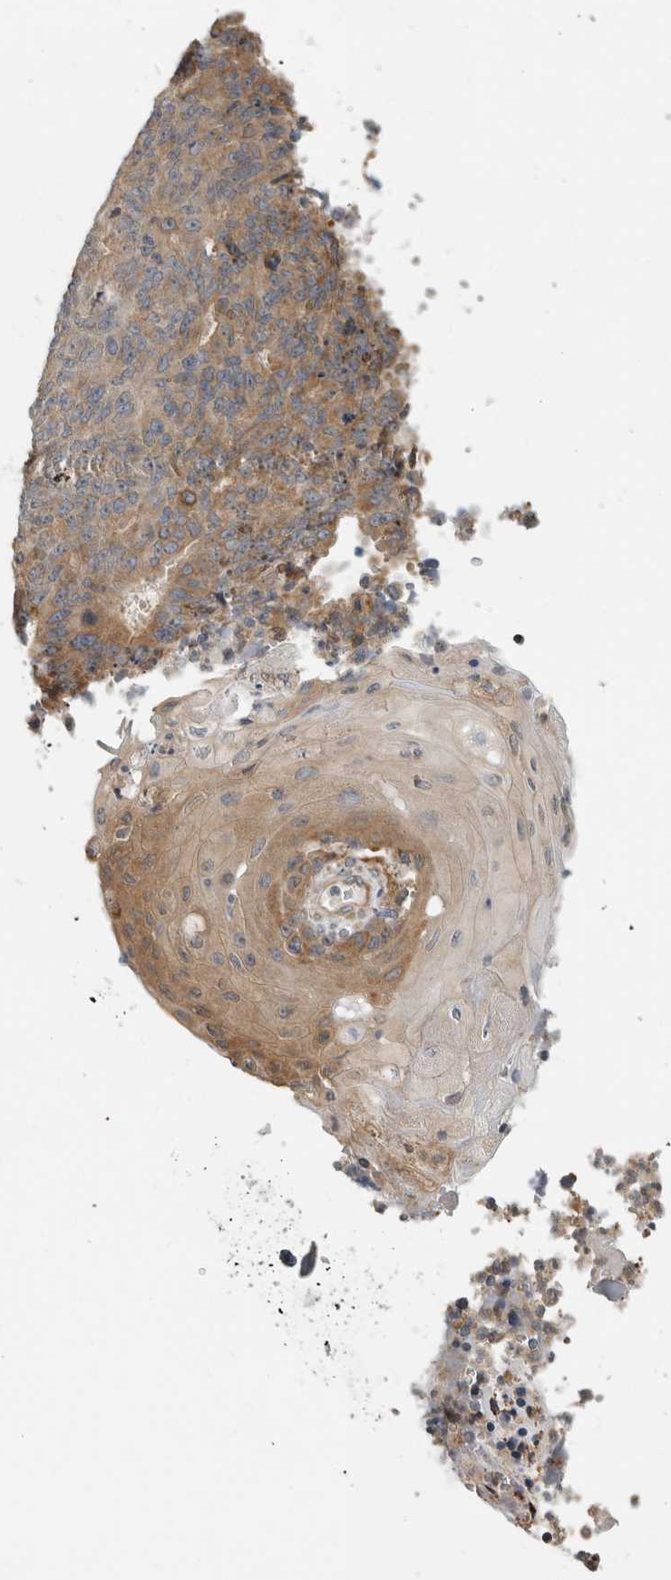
{"staining": {"intensity": "moderate", "quantity": ">75%", "location": "cytoplasmic/membranous"}, "tissue": "endometrial cancer", "cell_type": "Tumor cells", "image_type": "cancer", "snomed": [{"axis": "morphology", "description": "Adenocarcinoma, NOS"}, {"axis": "topography", "description": "Endometrium"}], "caption": "Immunohistochemistry (IHC) of adenocarcinoma (endometrial) demonstrates medium levels of moderate cytoplasmic/membranous expression in approximately >75% of tumor cells. The protein of interest is shown in brown color, while the nuclei are stained blue.", "gene": "PARP6", "patient": {"sex": "female", "age": 32}}